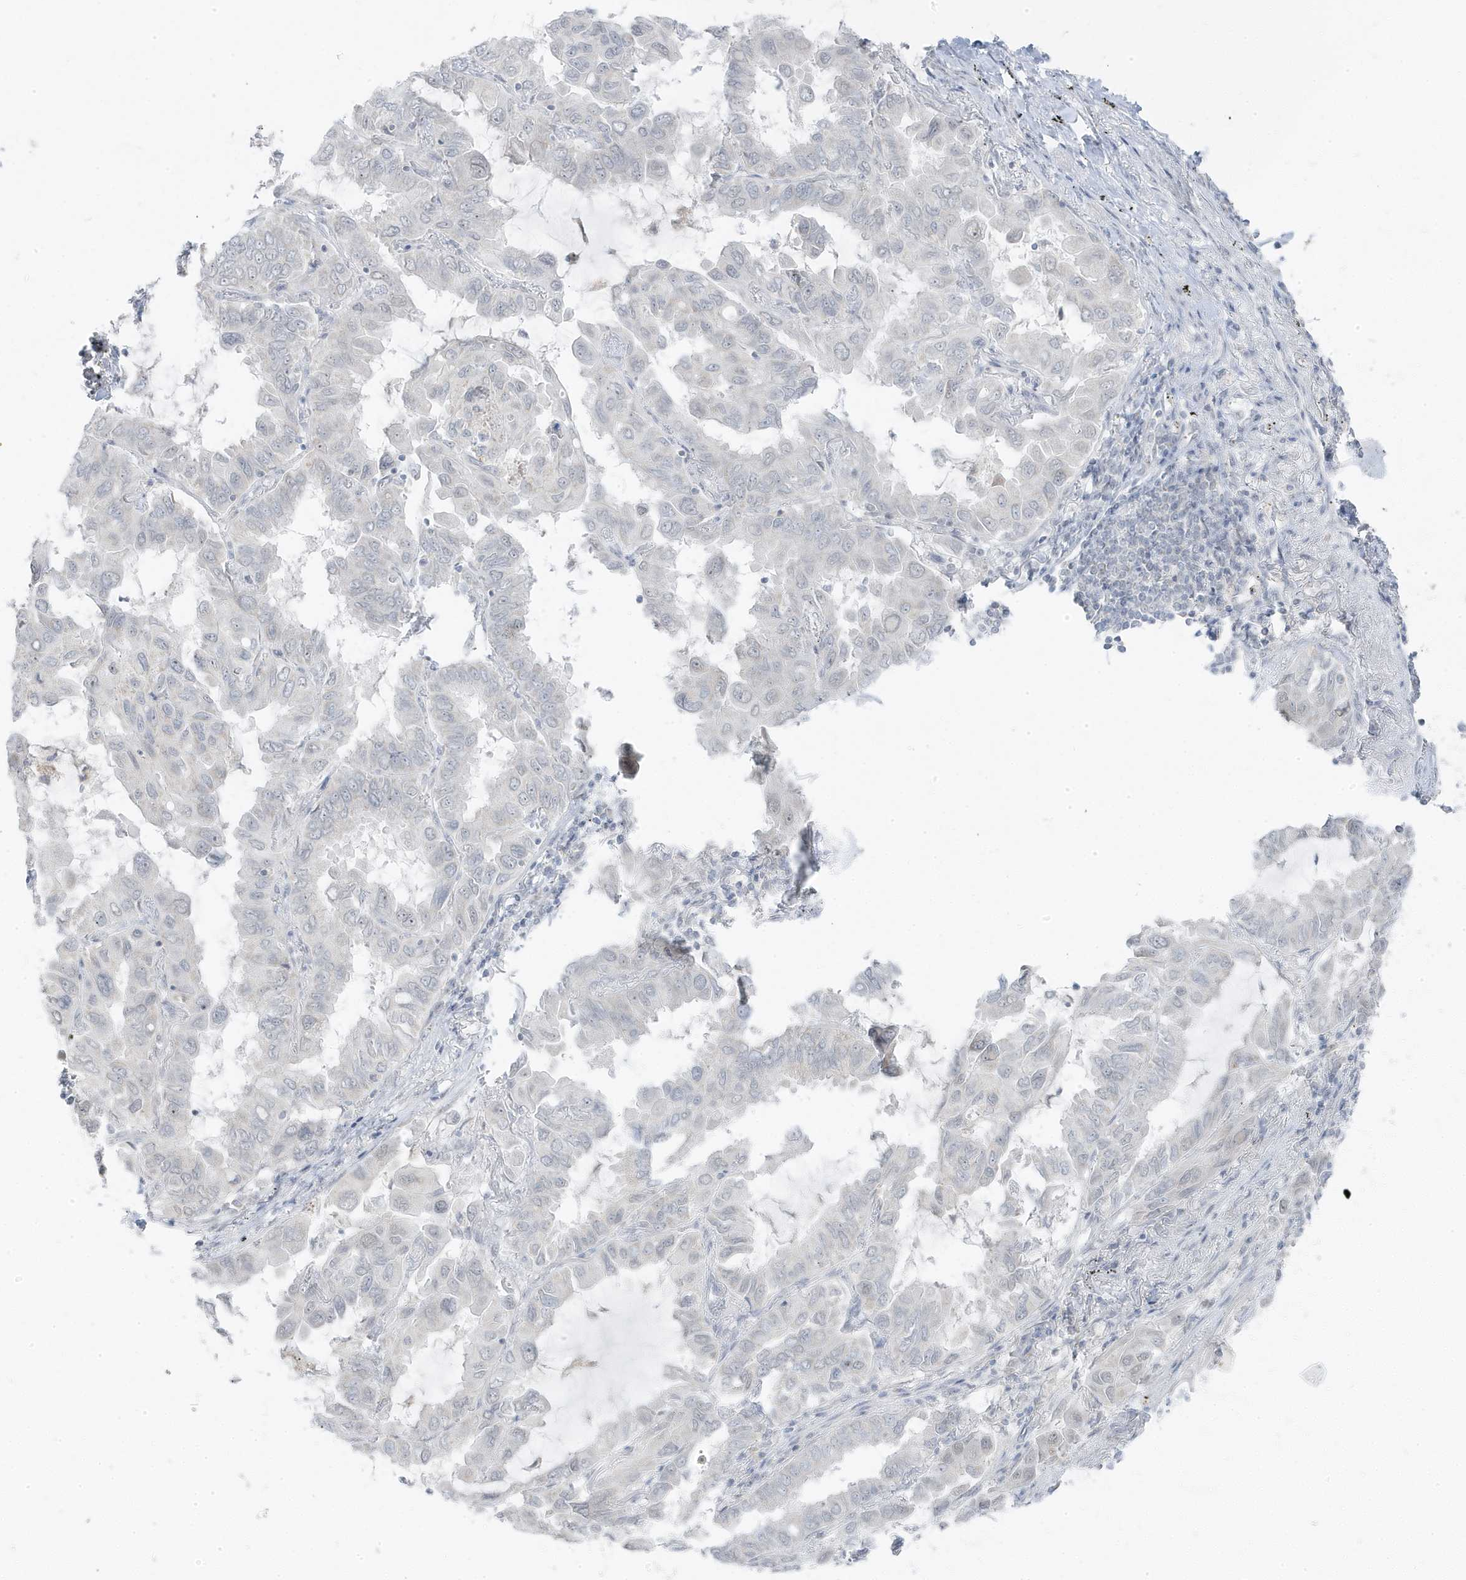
{"staining": {"intensity": "negative", "quantity": "none", "location": "none"}, "tissue": "lung cancer", "cell_type": "Tumor cells", "image_type": "cancer", "snomed": [{"axis": "morphology", "description": "Adenocarcinoma, NOS"}, {"axis": "topography", "description": "Lung"}], "caption": "This histopathology image is of lung cancer stained with IHC to label a protein in brown with the nuclei are counter-stained blue. There is no positivity in tumor cells.", "gene": "TSEN15", "patient": {"sex": "male", "age": 64}}